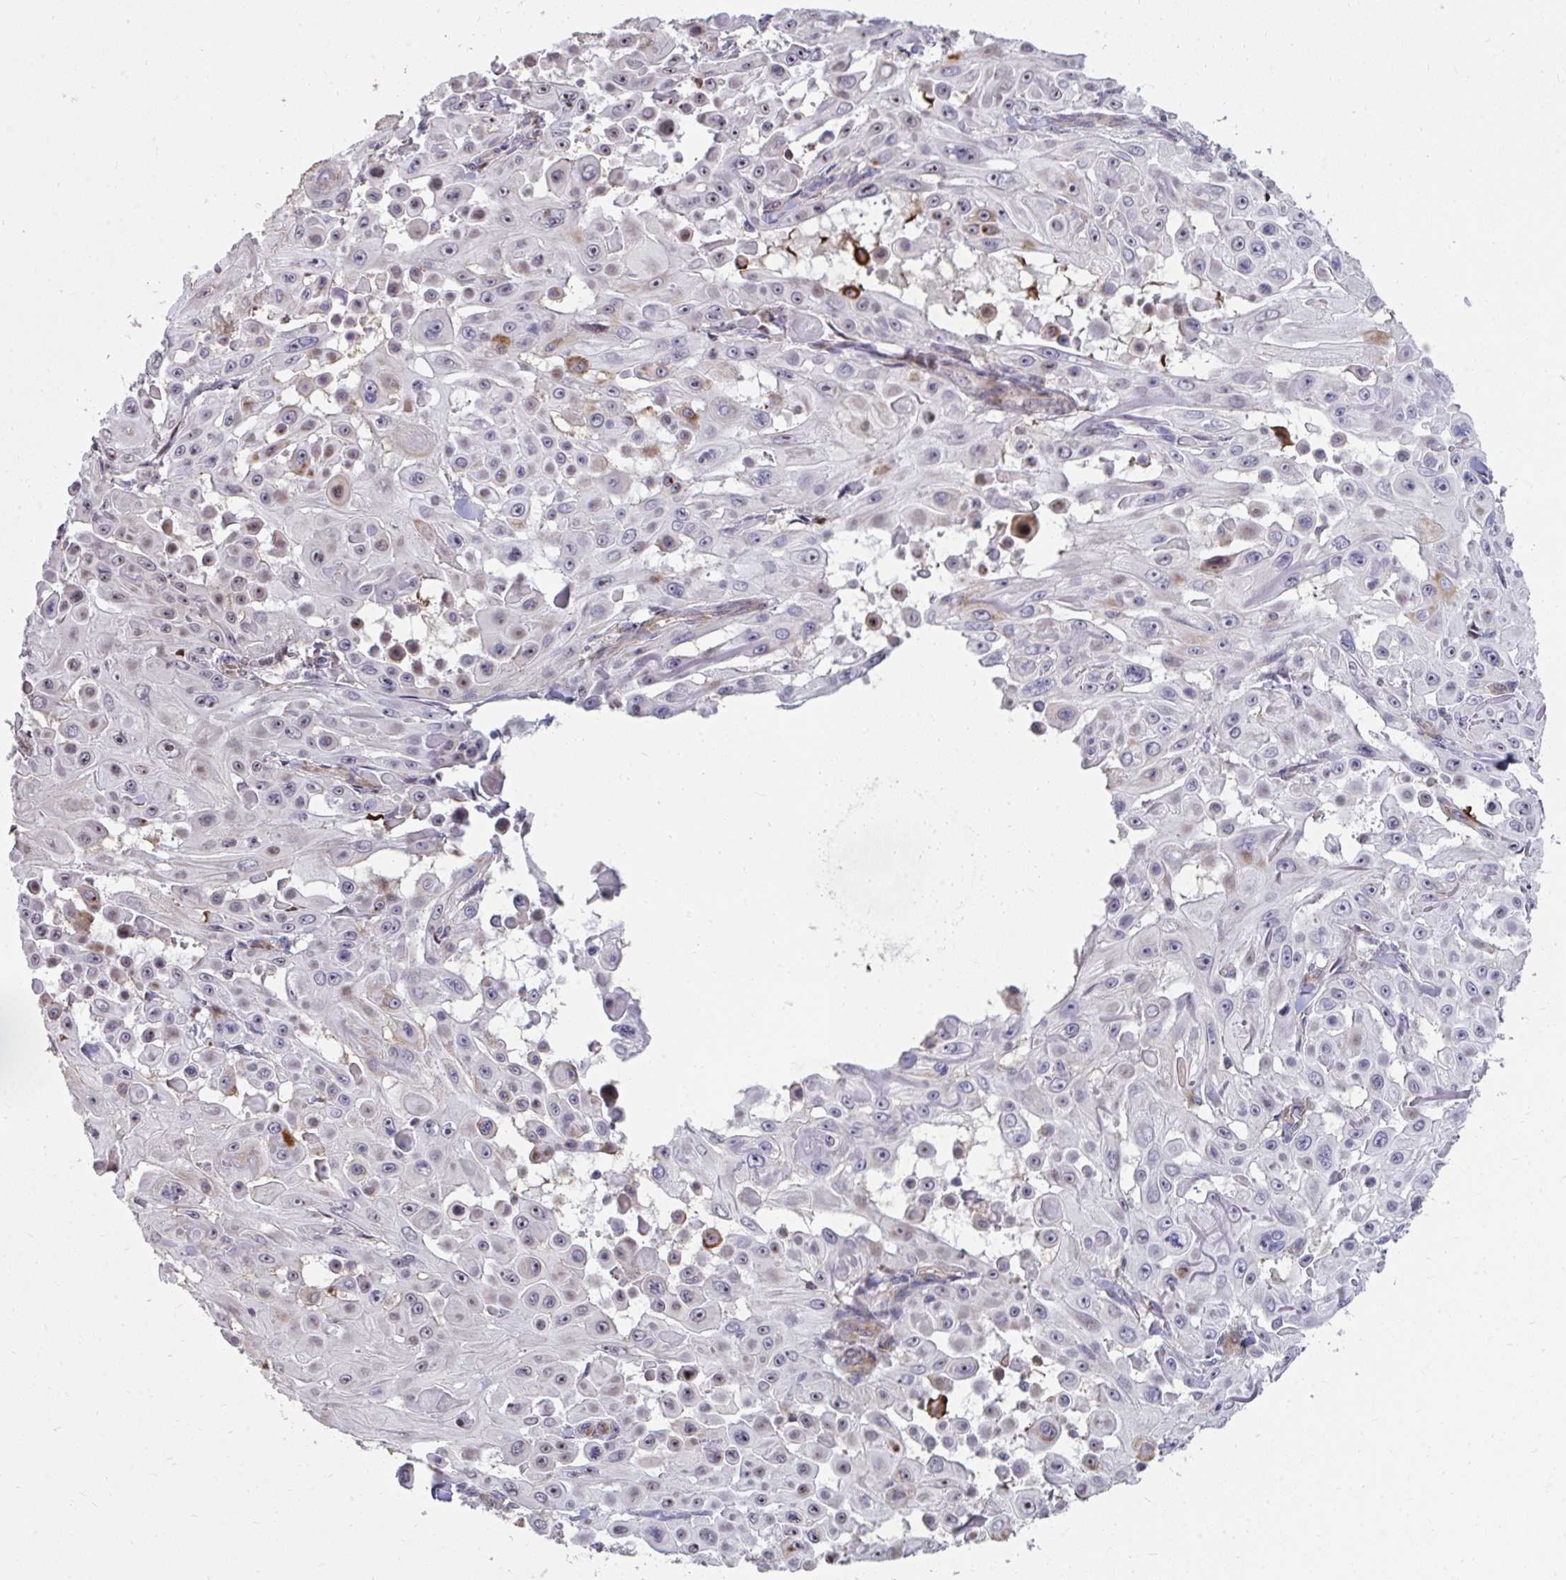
{"staining": {"intensity": "moderate", "quantity": "<25%", "location": "cytoplasmic/membranous,nuclear"}, "tissue": "skin cancer", "cell_type": "Tumor cells", "image_type": "cancer", "snomed": [{"axis": "morphology", "description": "Squamous cell carcinoma, NOS"}, {"axis": "topography", "description": "Skin"}], "caption": "Tumor cells demonstrate low levels of moderate cytoplasmic/membranous and nuclear expression in about <25% of cells in squamous cell carcinoma (skin).", "gene": "FOXN3", "patient": {"sex": "male", "age": 91}}